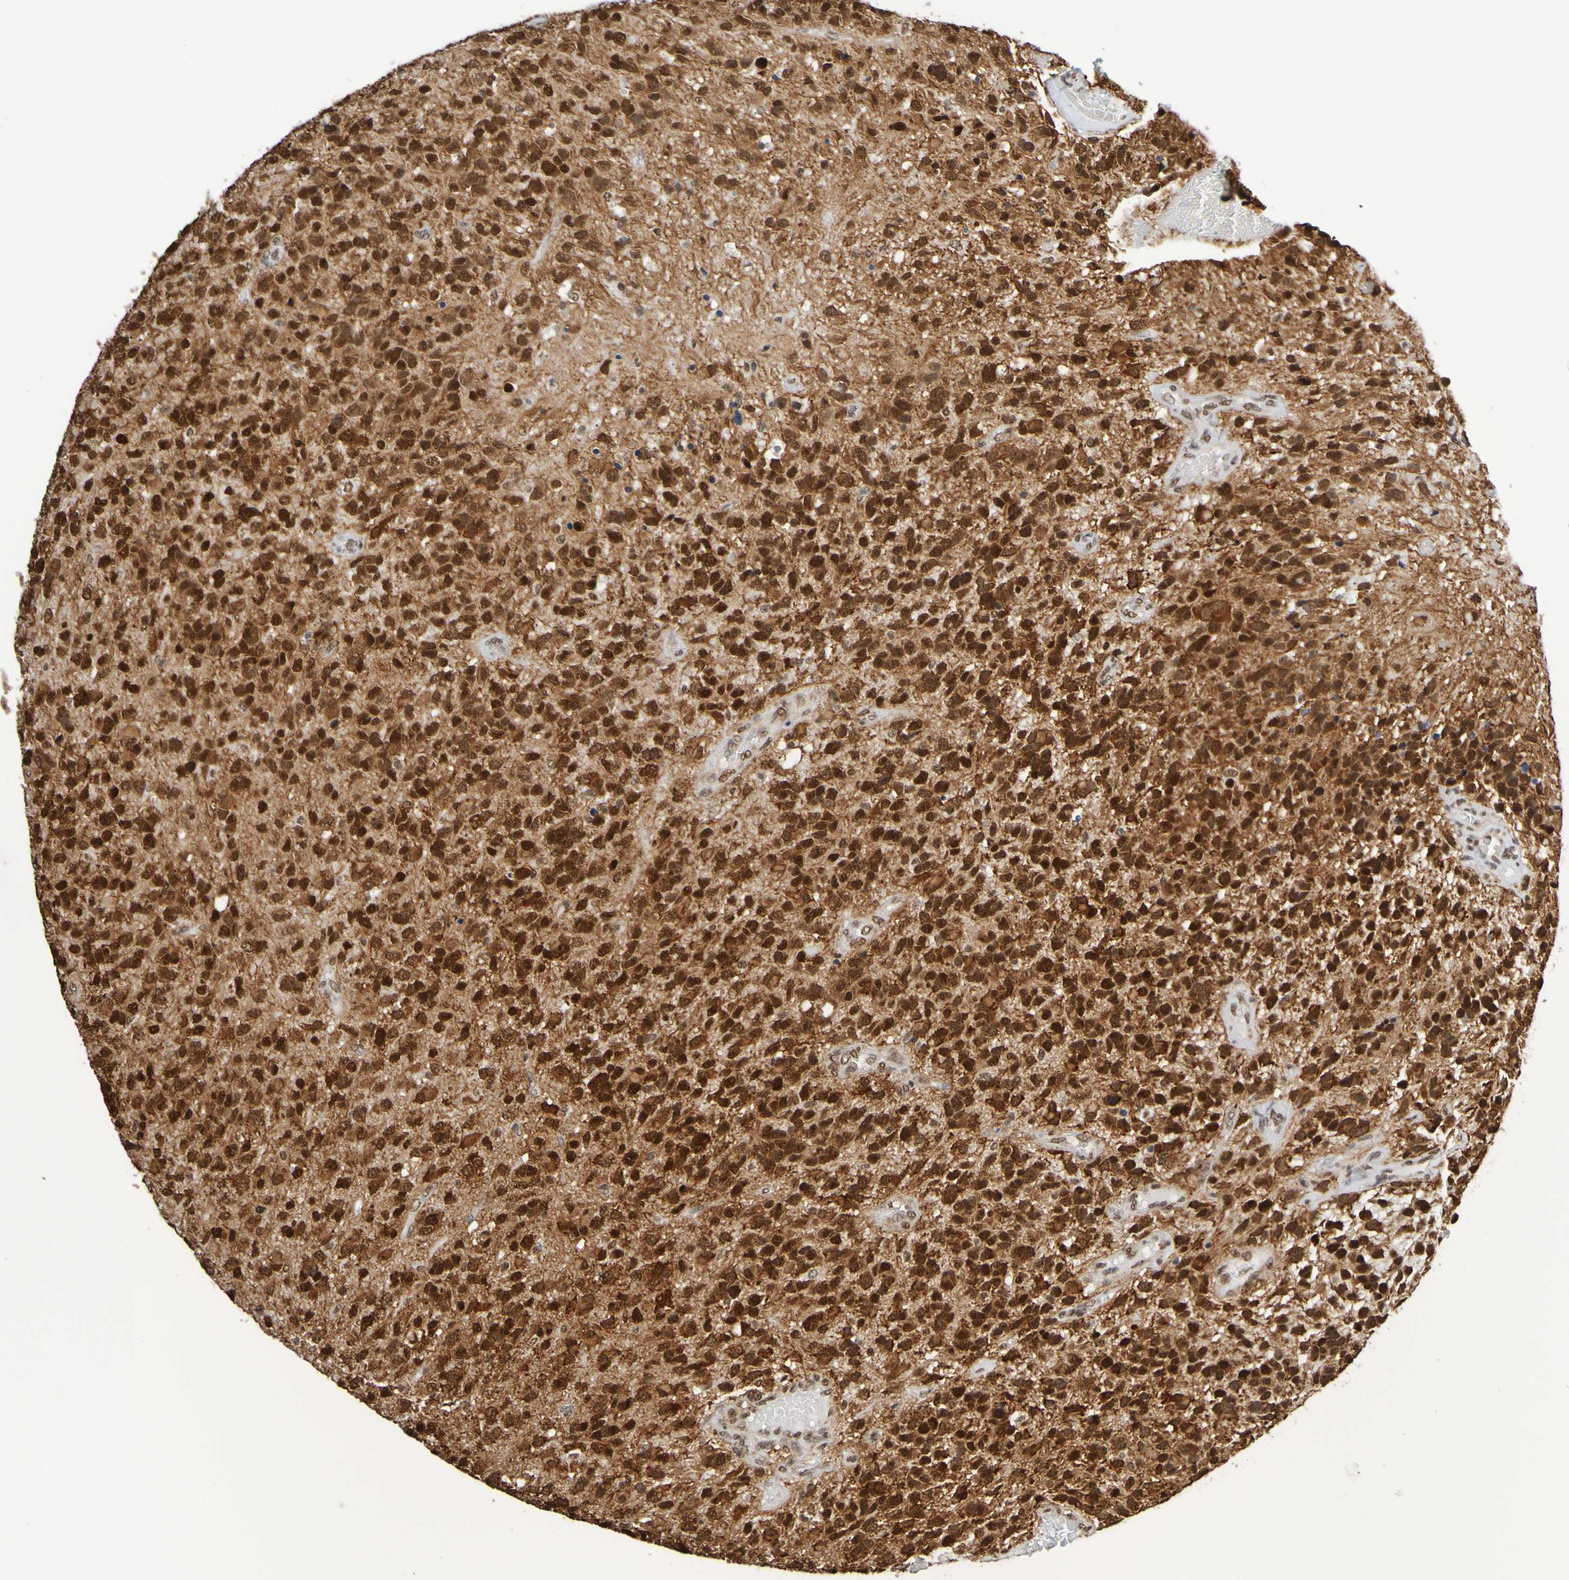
{"staining": {"intensity": "strong", "quantity": ">75%", "location": "nuclear"}, "tissue": "glioma", "cell_type": "Tumor cells", "image_type": "cancer", "snomed": [{"axis": "morphology", "description": "Glioma, malignant, High grade"}, {"axis": "topography", "description": "Brain"}], "caption": "There is high levels of strong nuclear positivity in tumor cells of malignant glioma (high-grade), as demonstrated by immunohistochemical staining (brown color).", "gene": "HDAC2", "patient": {"sex": "female", "age": 58}}